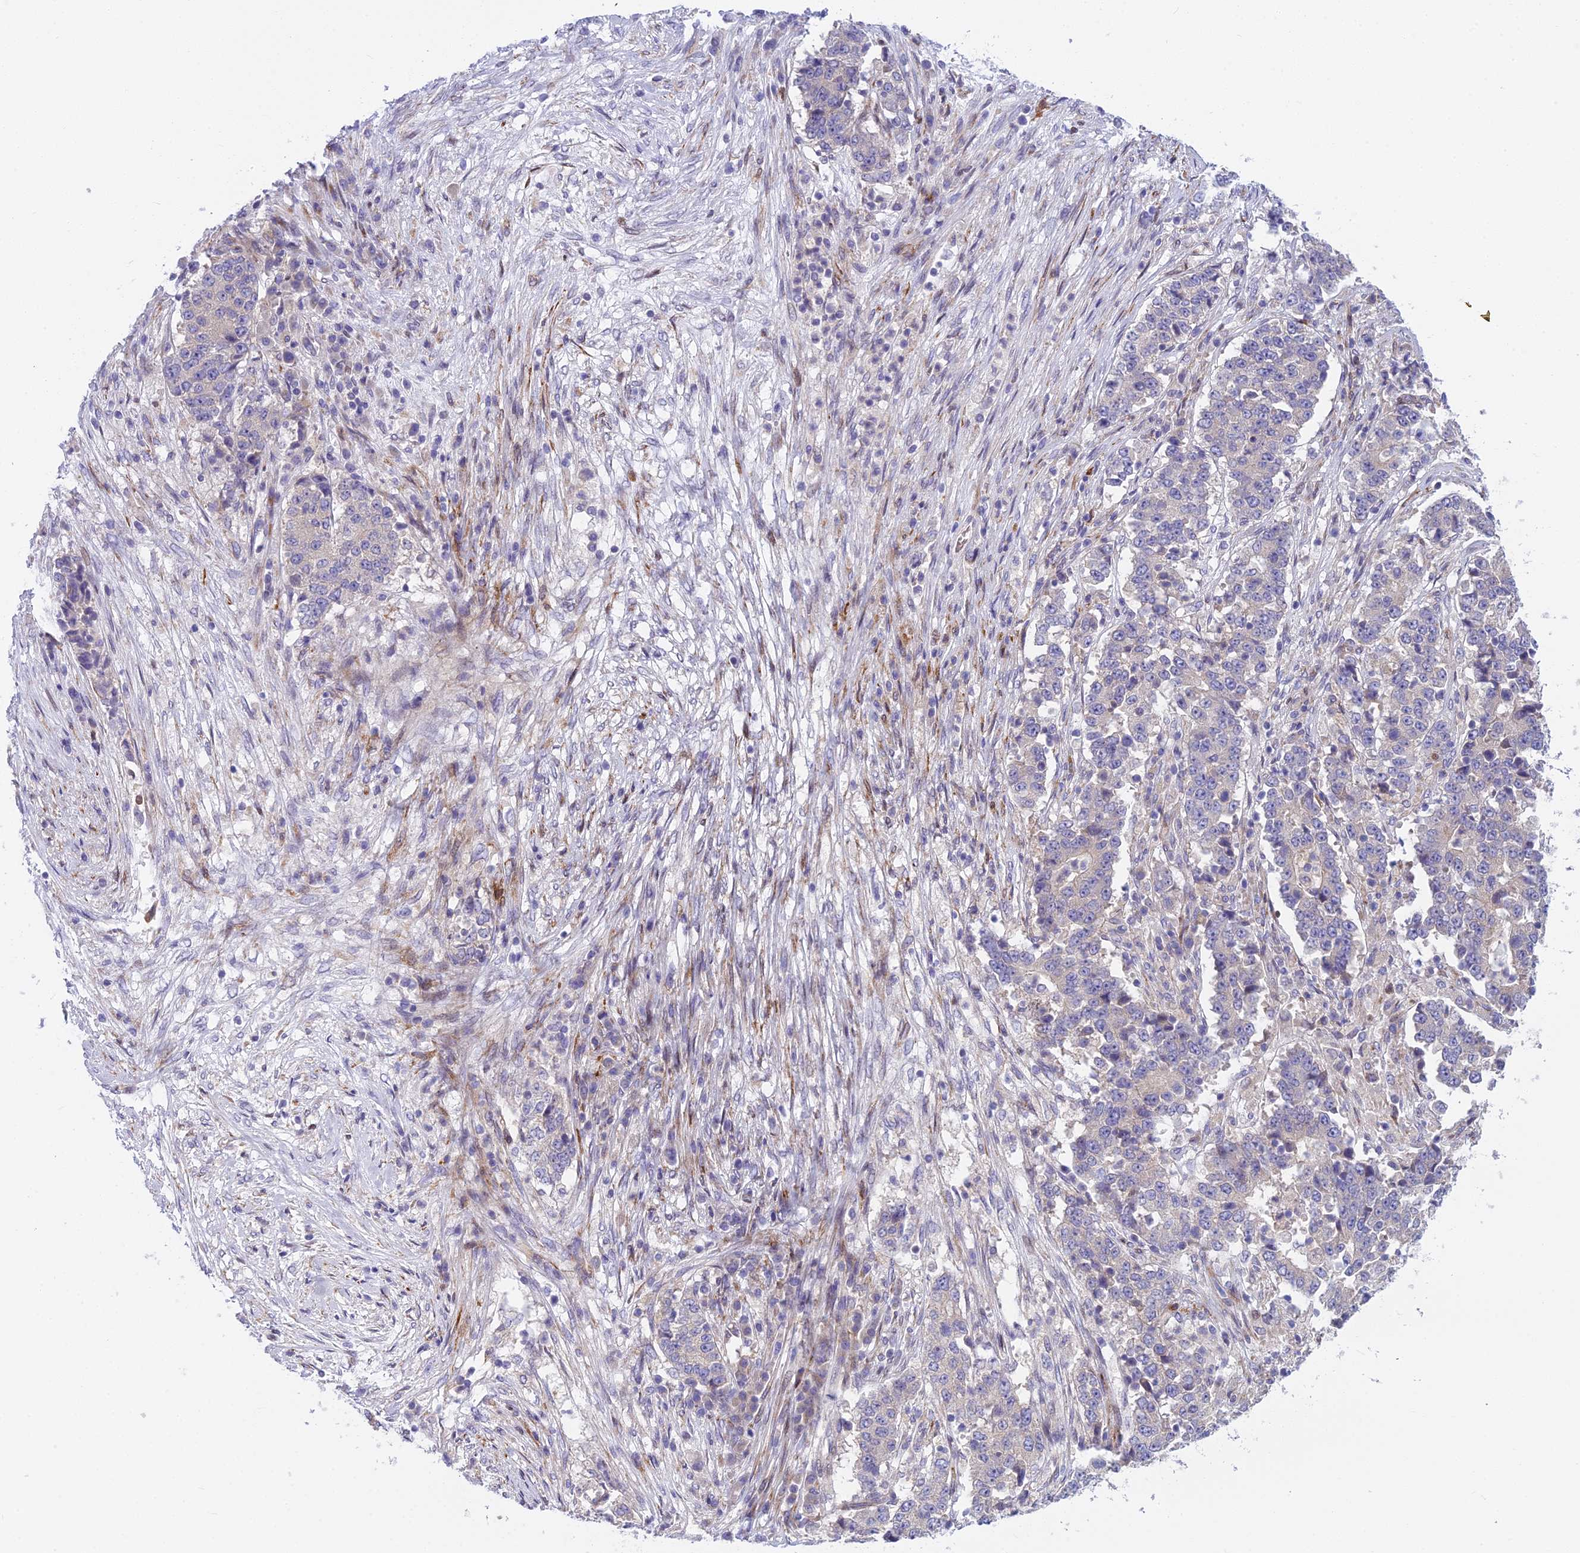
{"staining": {"intensity": "negative", "quantity": "none", "location": "none"}, "tissue": "stomach cancer", "cell_type": "Tumor cells", "image_type": "cancer", "snomed": [{"axis": "morphology", "description": "Adenocarcinoma, NOS"}, {"axis": "topography", "description": "Stomach"}], "caption": "Immunohistochemistry of stomach cancer (adenocarcinoma) exhibits no expression in tumor cells.", "gene": "PCDHB14", "patient": {"sex": "male", "age": 59}}